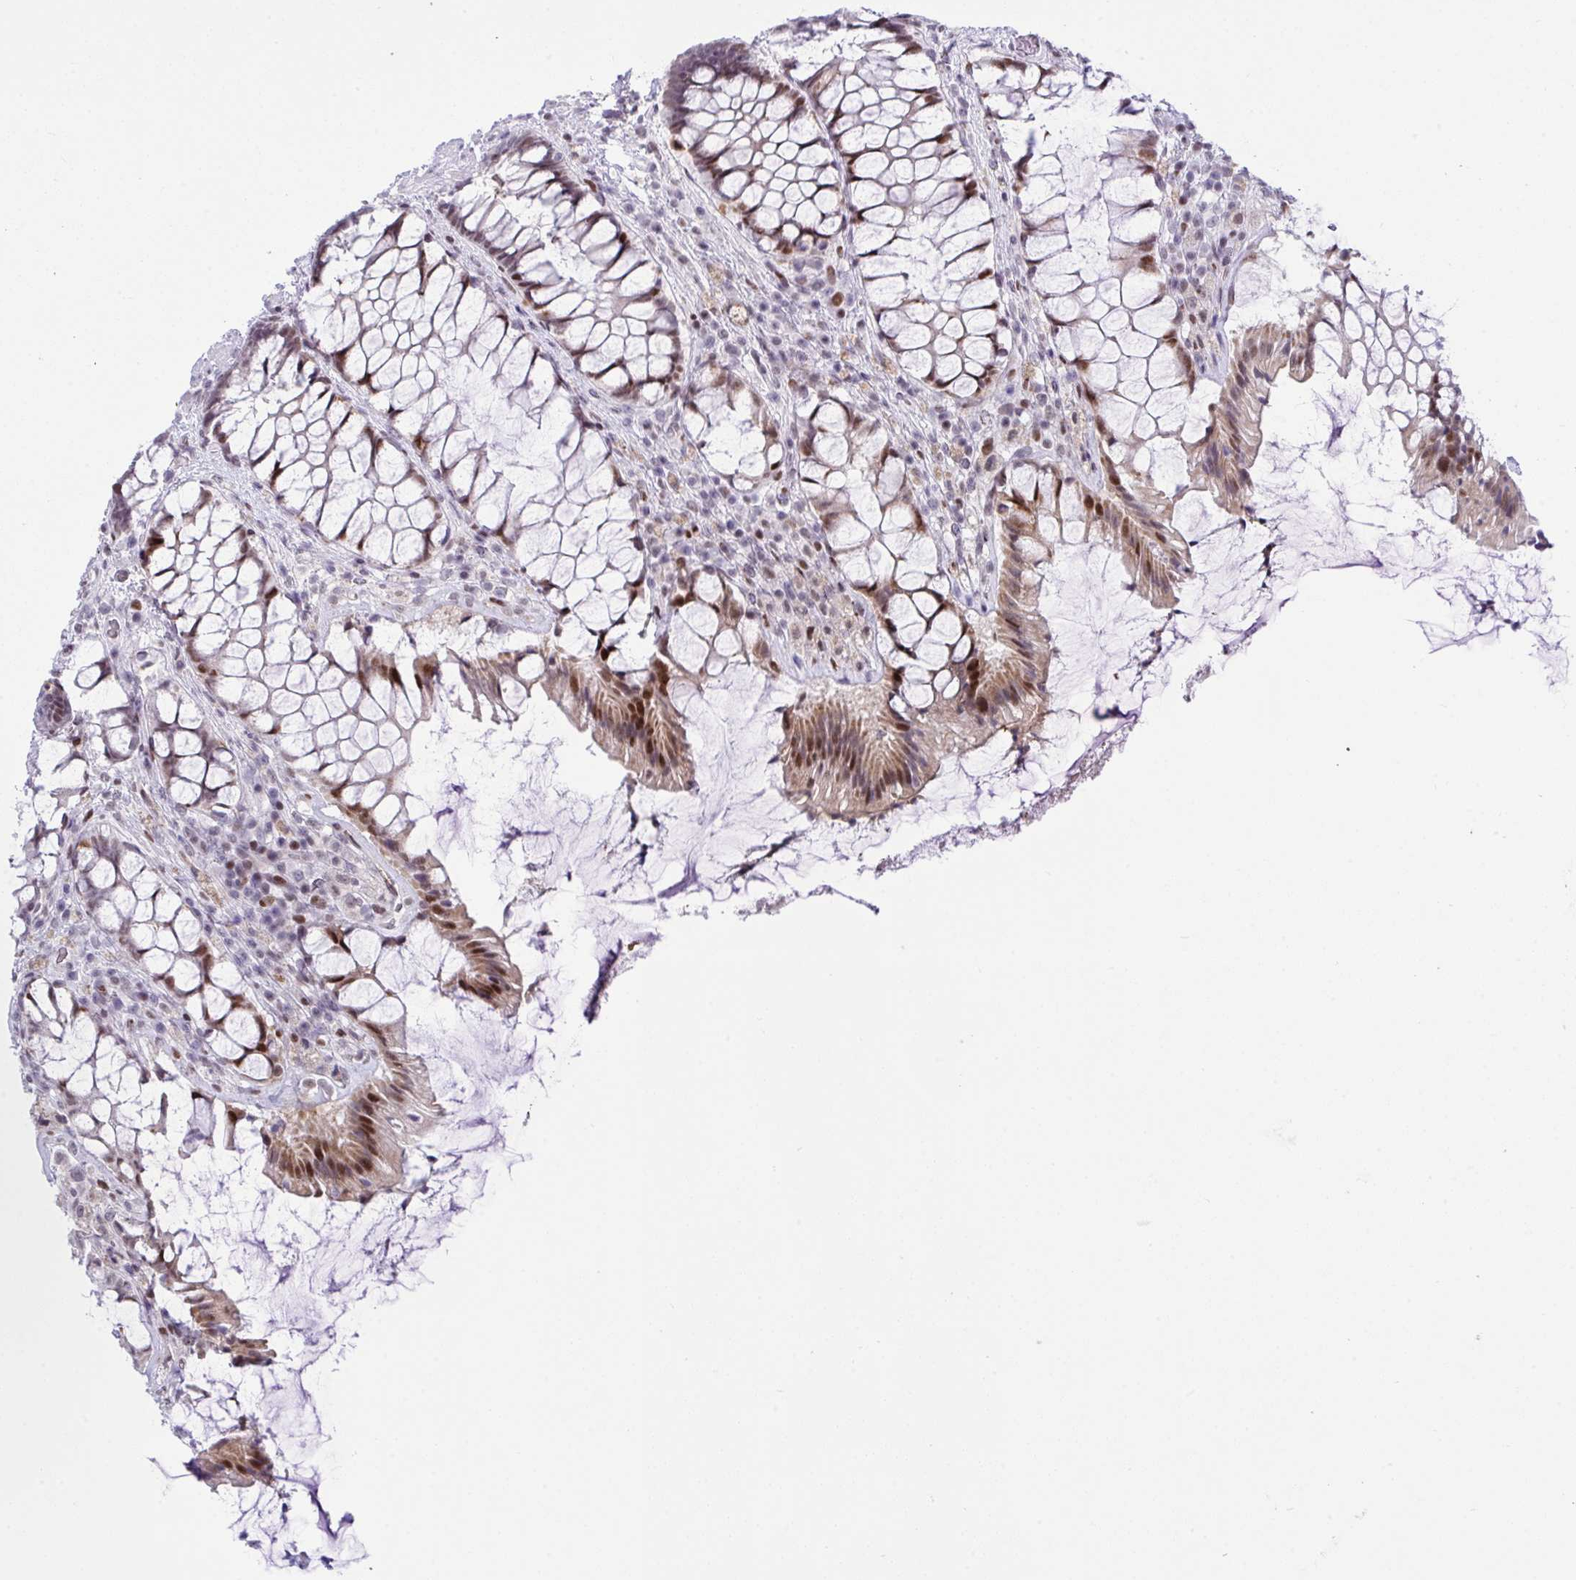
{"staining": {"intensity": "strong", "quantity": "25%-75%", "location": "nuclear"}, "tissue": "rectum", "cell_type": "Glandular cells", "image_type": "normal", "snomed": [{"axis": "morphology", "description": "Normal tissue, NOS"}, {"axis": "topography", "description": "Rectum"}], "caption": "Immunohistochemistry (IHC) staining of unremarkable rectum, which demonstrates high levels of strong nuclear positivity in about 25%-75% of glandular cells indicating strong nuclear protein positivity. The staining was performed using DAB (brown) for protein detection and nuclei were counterstained in hematoxylin (blue).", "gene": "ZFHX3", "patient": {"sex": "female", "age": 58}}